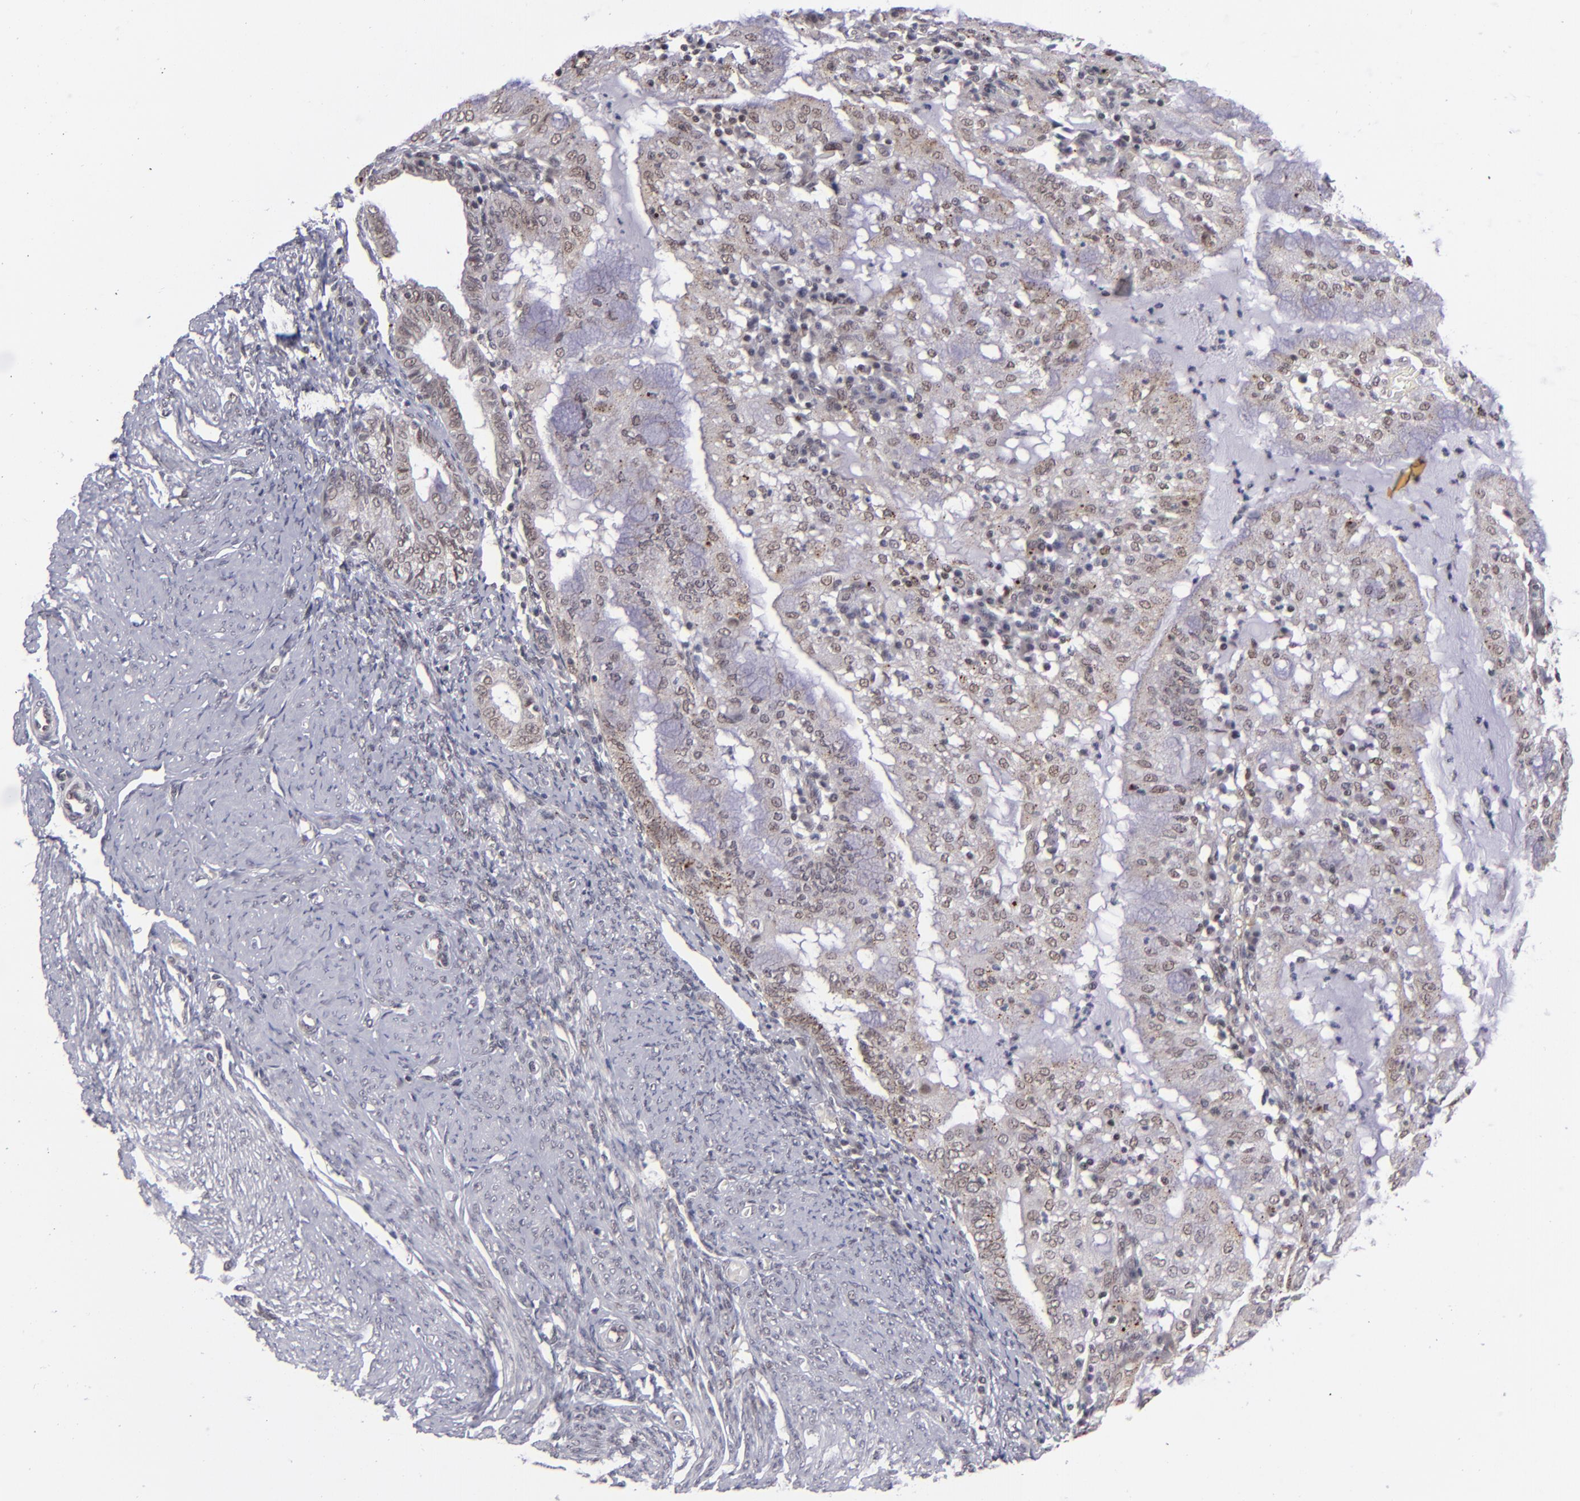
{"staining": {"intensity": "weak", "quantity": ">75%", "location": "nuclear"}, "tissue": "endometrial cancer", "cell_type": "Tumor cells", "image_type": "cancer", "snomed": [{"axis": "morphology", "description": "Adenocarcinoma, NOS"}, {"axis": "topography", "description": "Endometrium"}], "caption": "A histopathology image showing weak nuclear expression in approximately >75% of tumor cells in adenocarcinoma (endometrial), as visualized by brown immunohistochemical staining.", "gene": "MLLT3", "patient": {"sex": "female", "age": 63}}